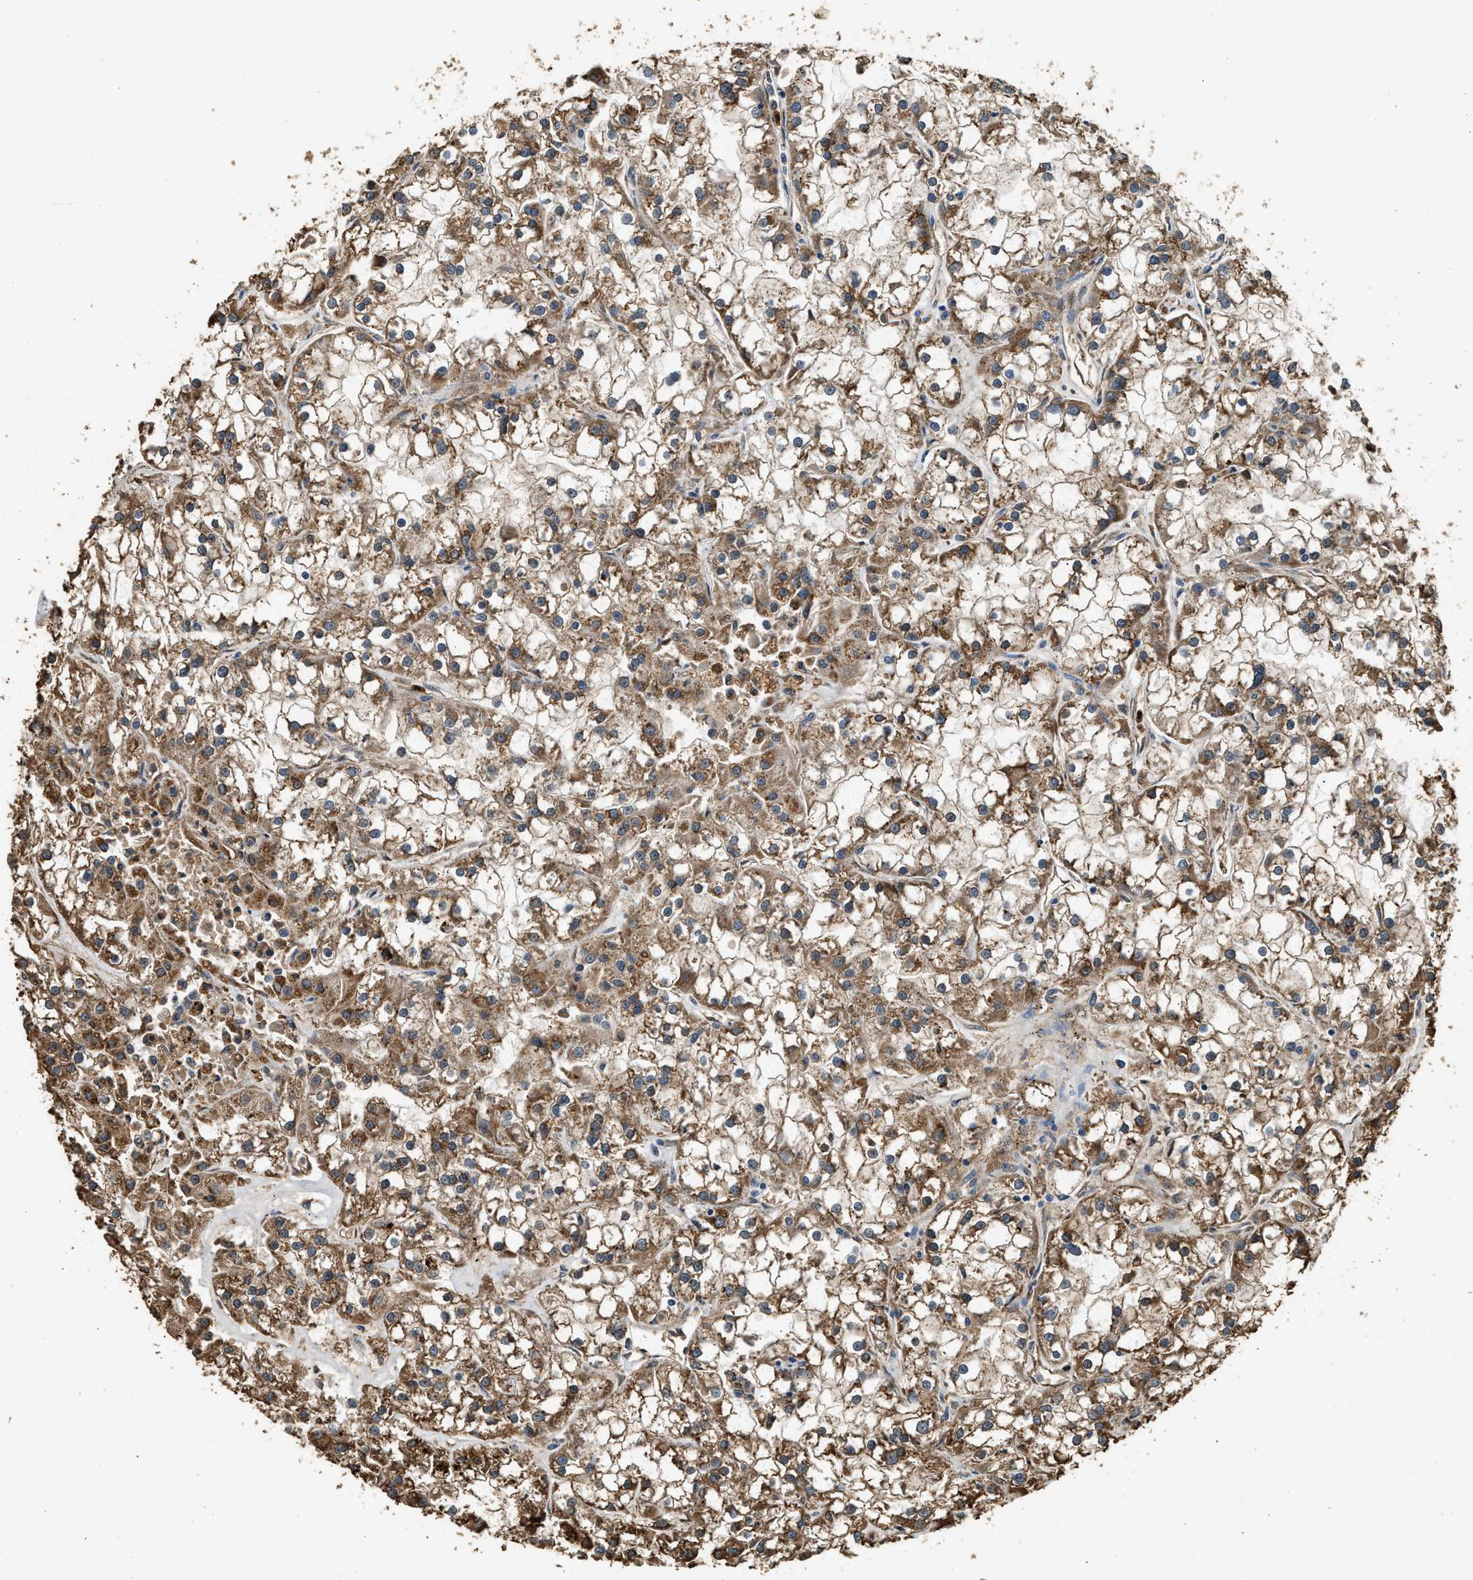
{"staining": {"intensity": "moderate", "quantity": ">75%", "location": "cytoplasmic/membranous"}, "tissue": "renal cancer", "cell_type": "Tumor cells", "image_type": "cancer", "snomed": [{"axis": "morphology", "description": "Adenocarcinoma, NOS"}, {"axis": "topography", "description": "Kidney"}], "caption": "Human renal cancer stained with a protein marker displays moderate staining in tumor cells.", "gene": "ANXA3", "patient": {"sex": "female", "age": 52}}